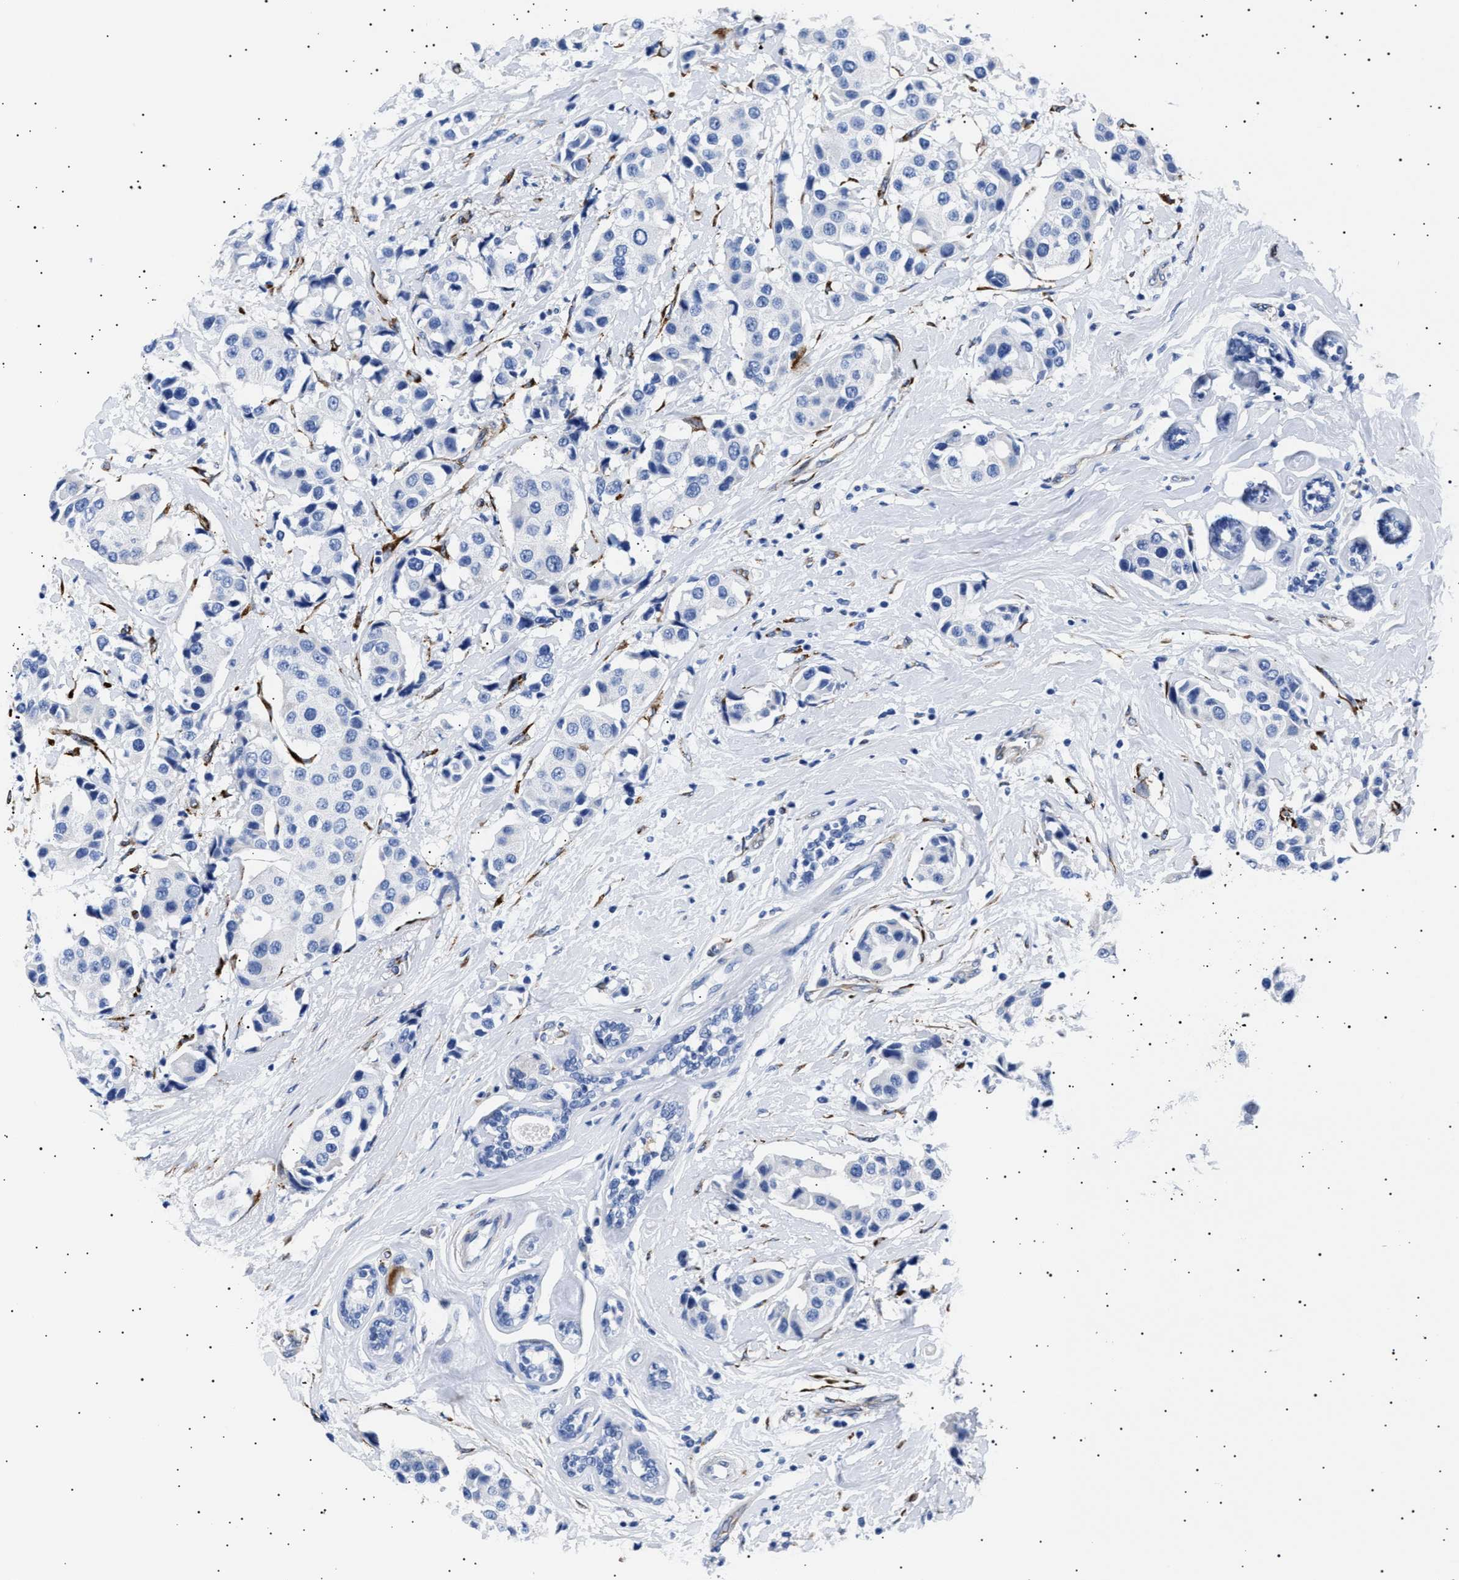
{"staining": {"intensity": "negative", "quantity": "none", "location": "none"}, "tissue": "breast cancer", "cell_type": "Tumor cells", "image_type": "cancer", "snomed": [{"axis": "morphology", "description": "Normal tissue, NOS"}, {"axis": "morphology", "description": "Duct carcinoma"}, {"axis": "topography", "description": "Breast"}], "caption": "DAB immunohistochemical staining of human breast cancer (infiltrating ductal carcinoma) shows no significant expression in tumor cells.", "gene": "HEMGN", "patient": {"sex": "female", "age": 39}}